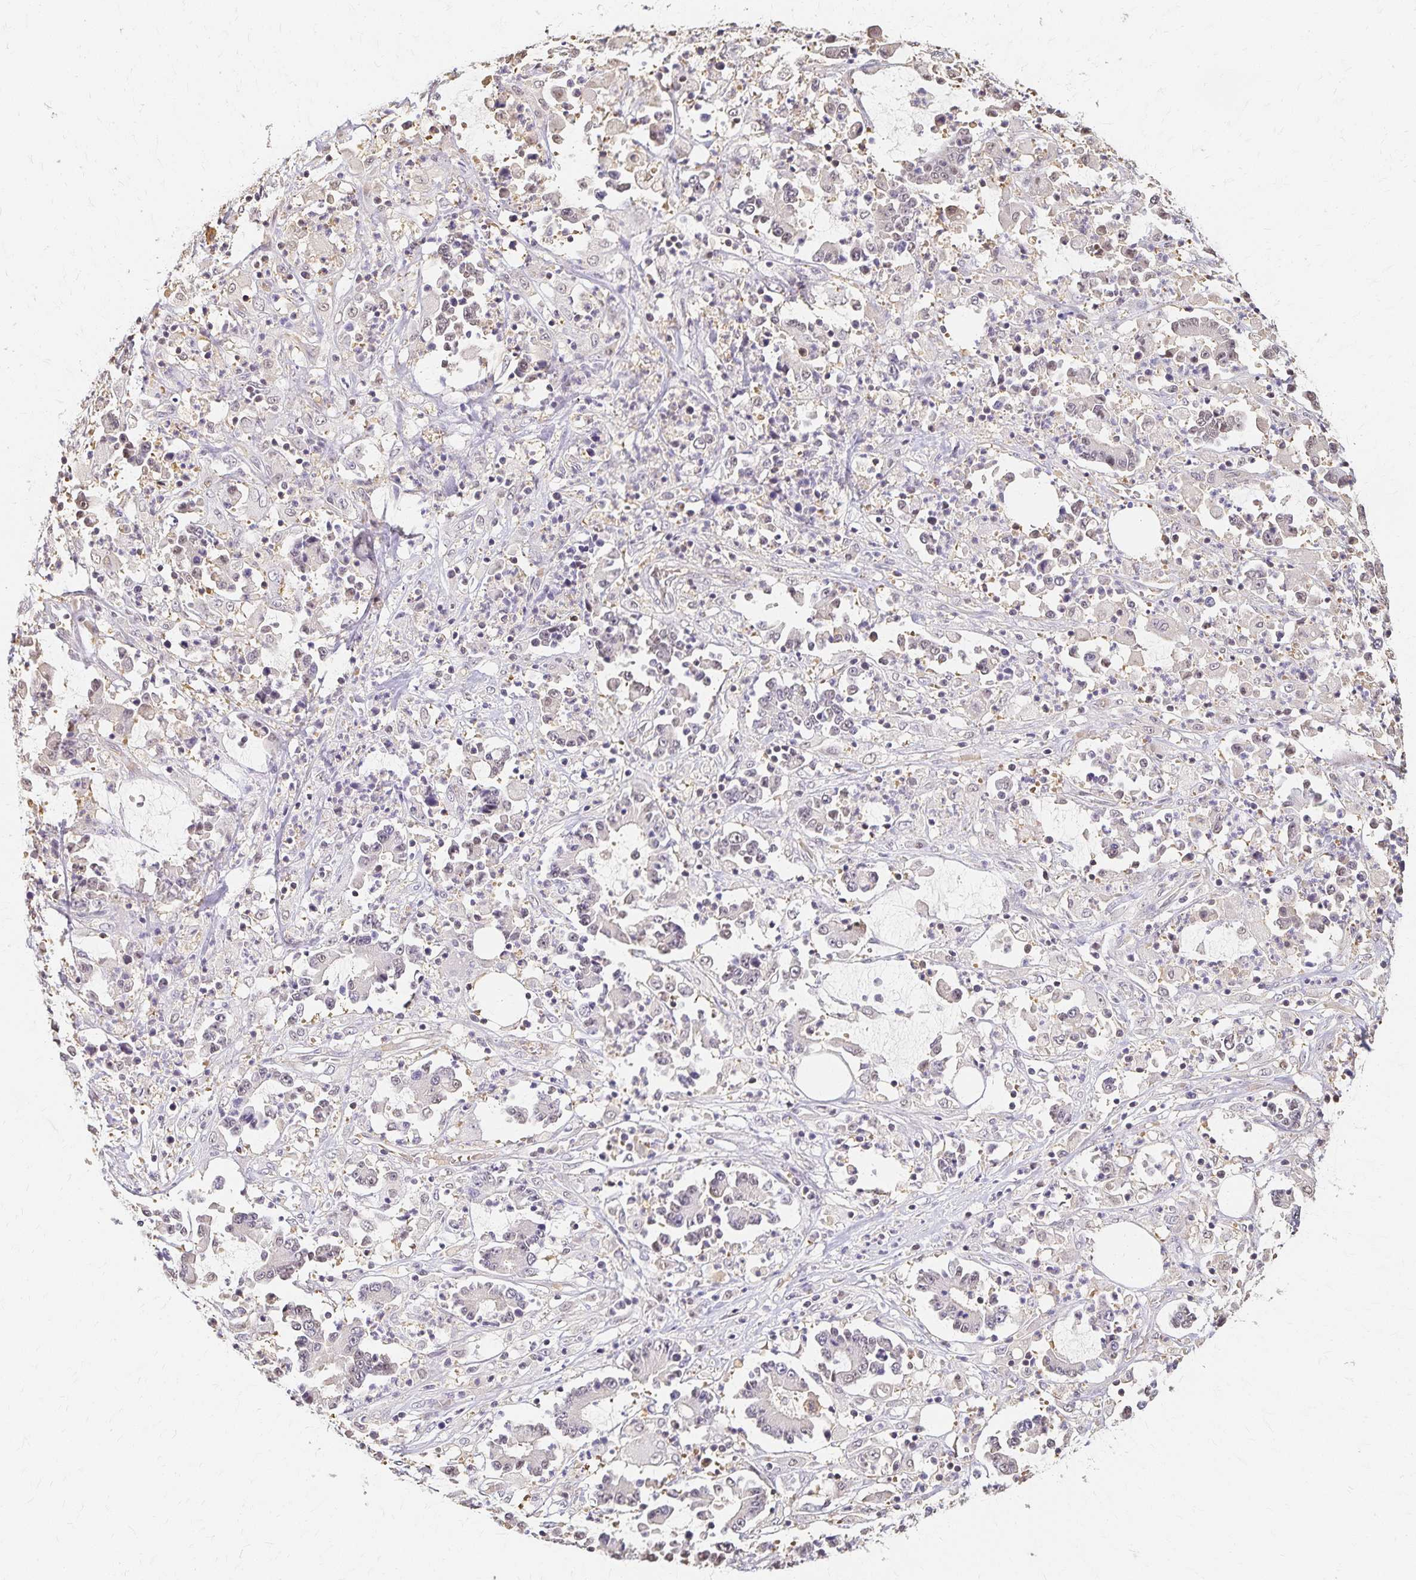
{"staining": {"intensity": "negative", "quantity": "none", "location": "none"}, "tissue": "stomach cancer", "cell_type": "Tumor cells", "image_type": "cancer", "snomed": [{"axis": "morphology", "description": "Adenocarcinoma, NOS"}, {"axis": "topography", "description": "Stomach, upper"}], "caption": "Human stomach cancer stained for a protein using IHC displays no expression in tumor cells.", "gene": "AZGP1", "patient": {"sex": "male", "age": 68}}